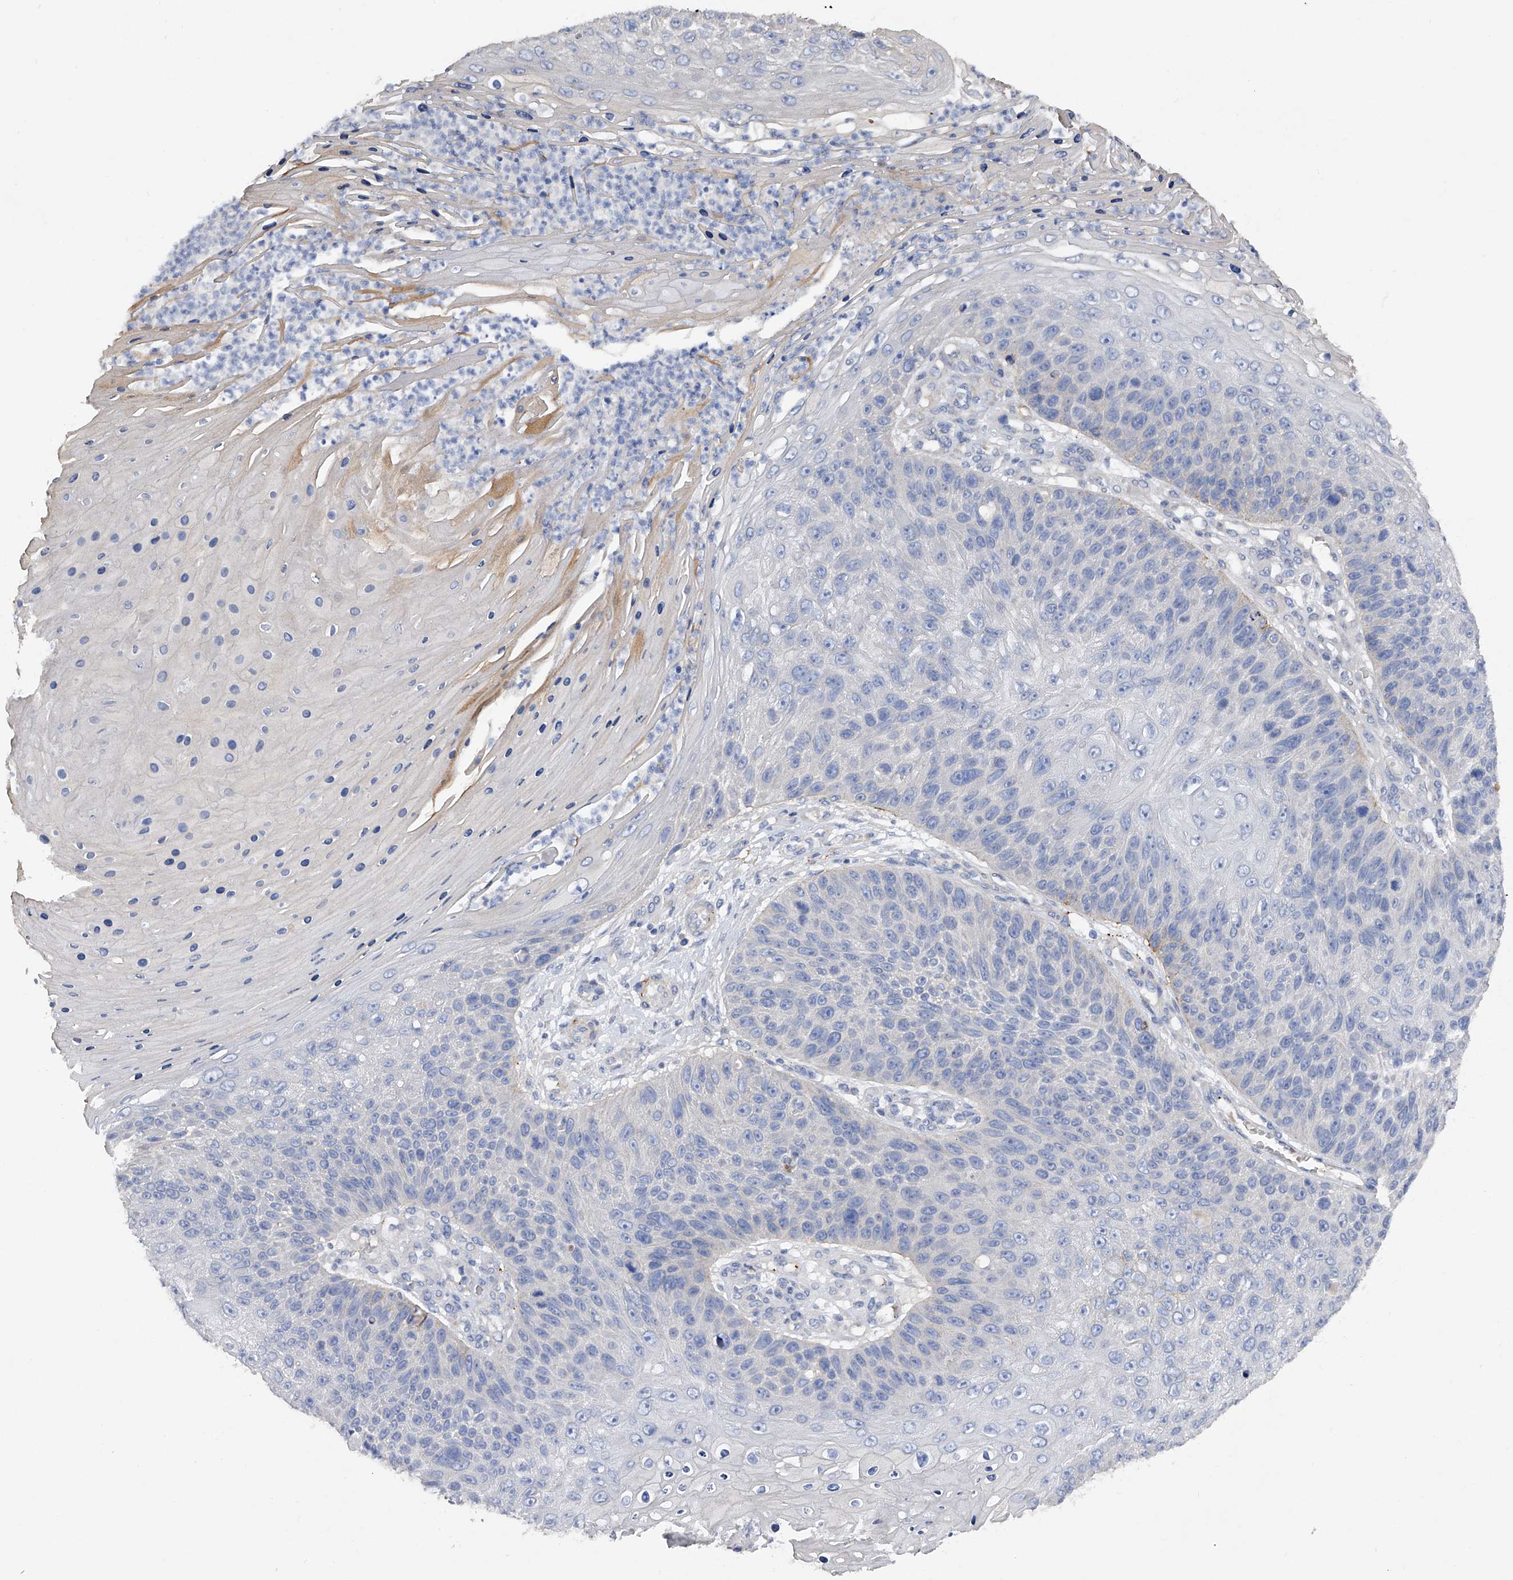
{"staining": {"intensity": "negative", "quantity": "none", "location": "none"}, "tissue": "skin cancer", "cell_type": "Tumor cells", "image_type": "cancer", "snomed": [{"axis": "morphology", "description": "Squamous cell carcinoma, NOS"}, {"axis": "topography", "description": "Skin"}], "caption": "Immunohistochemistry (IHC) image of neoplastic tissue: human squamous cell carcinoma (skin) stained with DAB (3,3'-diaminobenzidine) demonstrates no significant protein positivity in tumor cells. Brightfield microscopy of immunohistochemistry (IHC) stained with DAB (brown) and hematoxylin (blue), captured at high magnification.", "gene": "RWDD2A", "patient": {"sex": "female", "age": 88}}